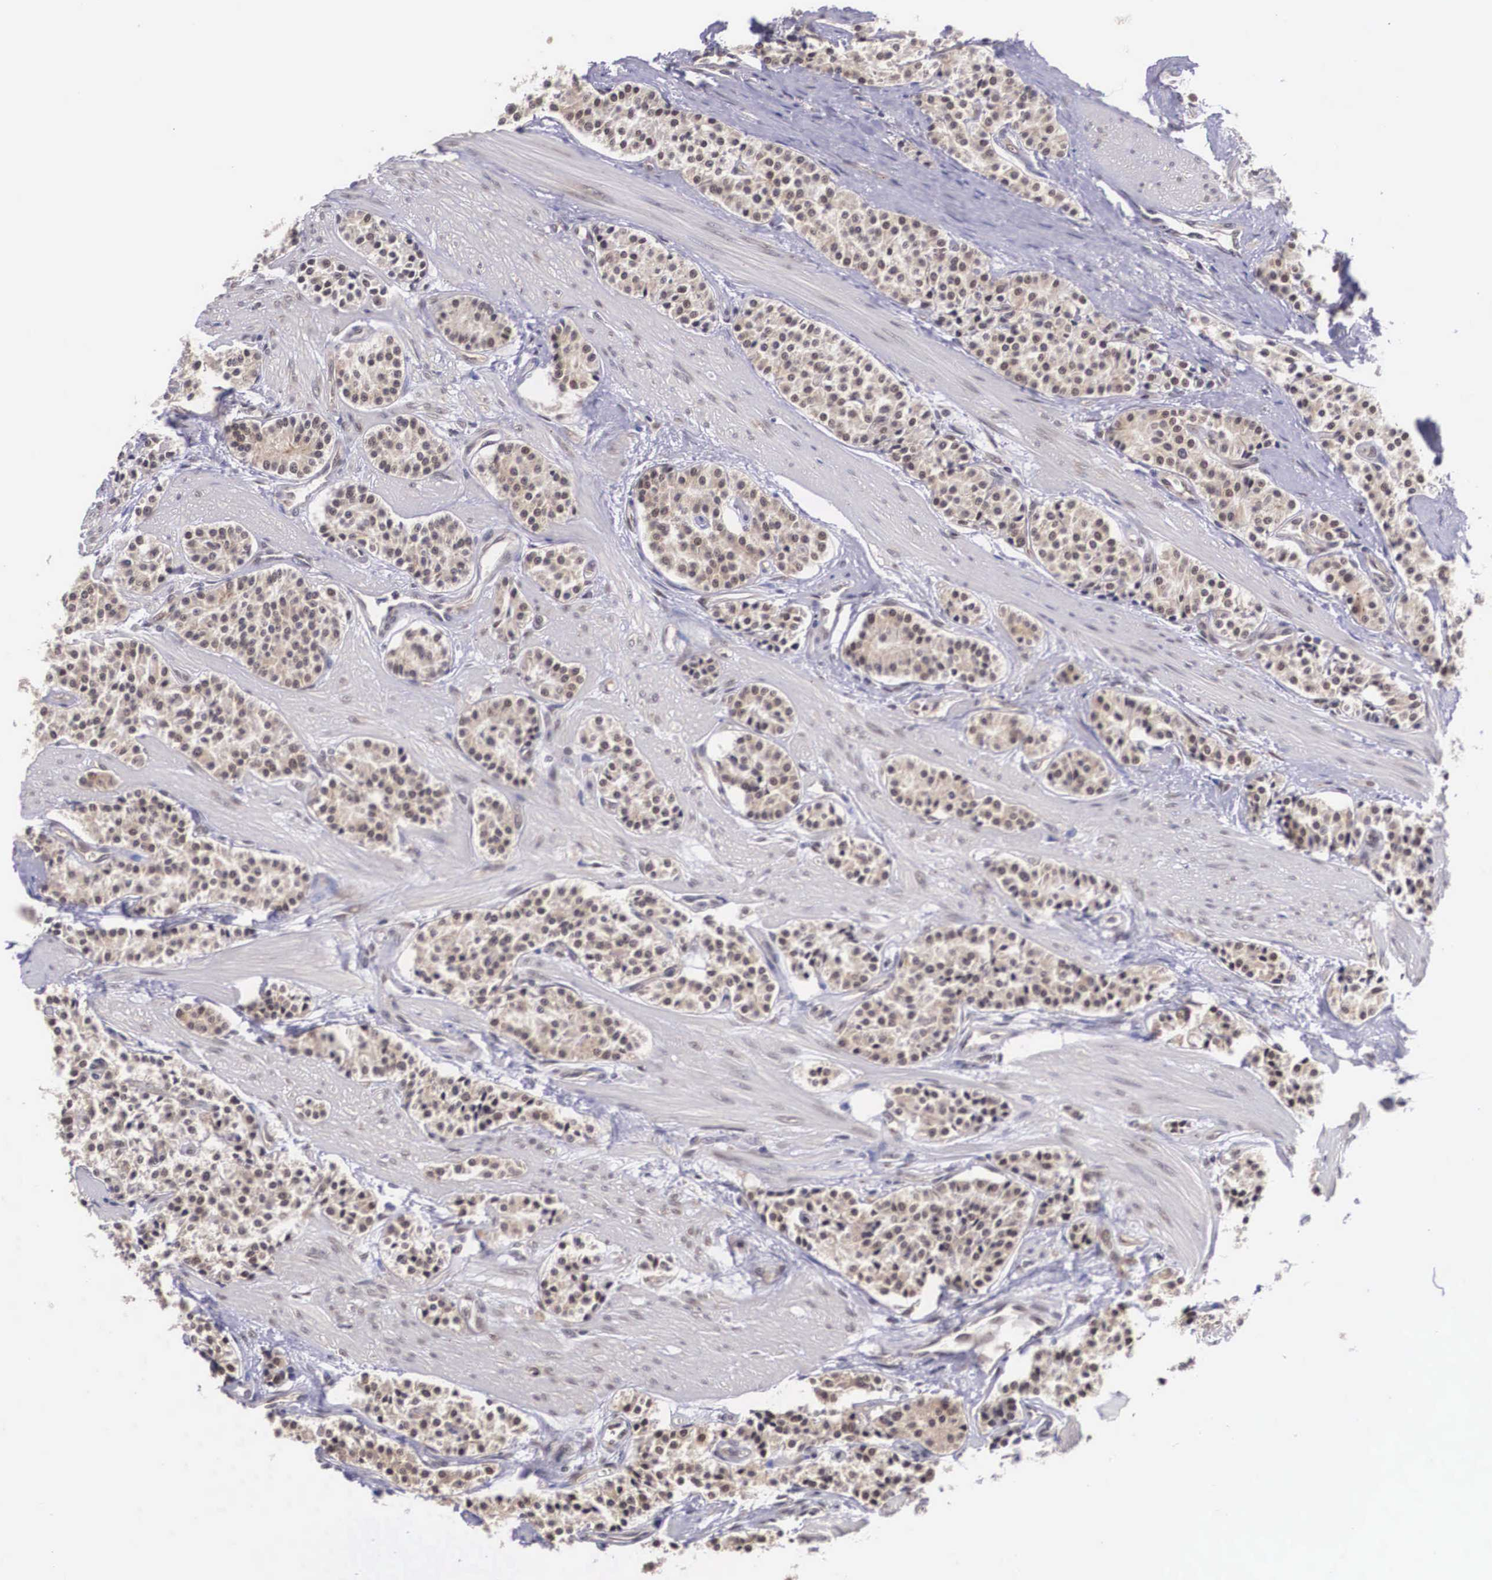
{"staining": {"intensity": "weak", "quantity": ">75%", "location": "cytoplasmic/membranous"}, "tissue": "carcinoid", "cell_type": "Tumor cells", "image_type": "cancer", "snomed": [{"axis": "morphology", "description": "Carcinoid, malignant, NOS"}, {"axis": "topography", "description": "Stomach"}], "caption": "About >75% of tumor cells in carcinoid display weak cytoplasmic/membranous protein positivity as visualized by brown immunohistochemical staining.", "gene": "OTX2", "patient": {"sex": "female", "age": 76}}